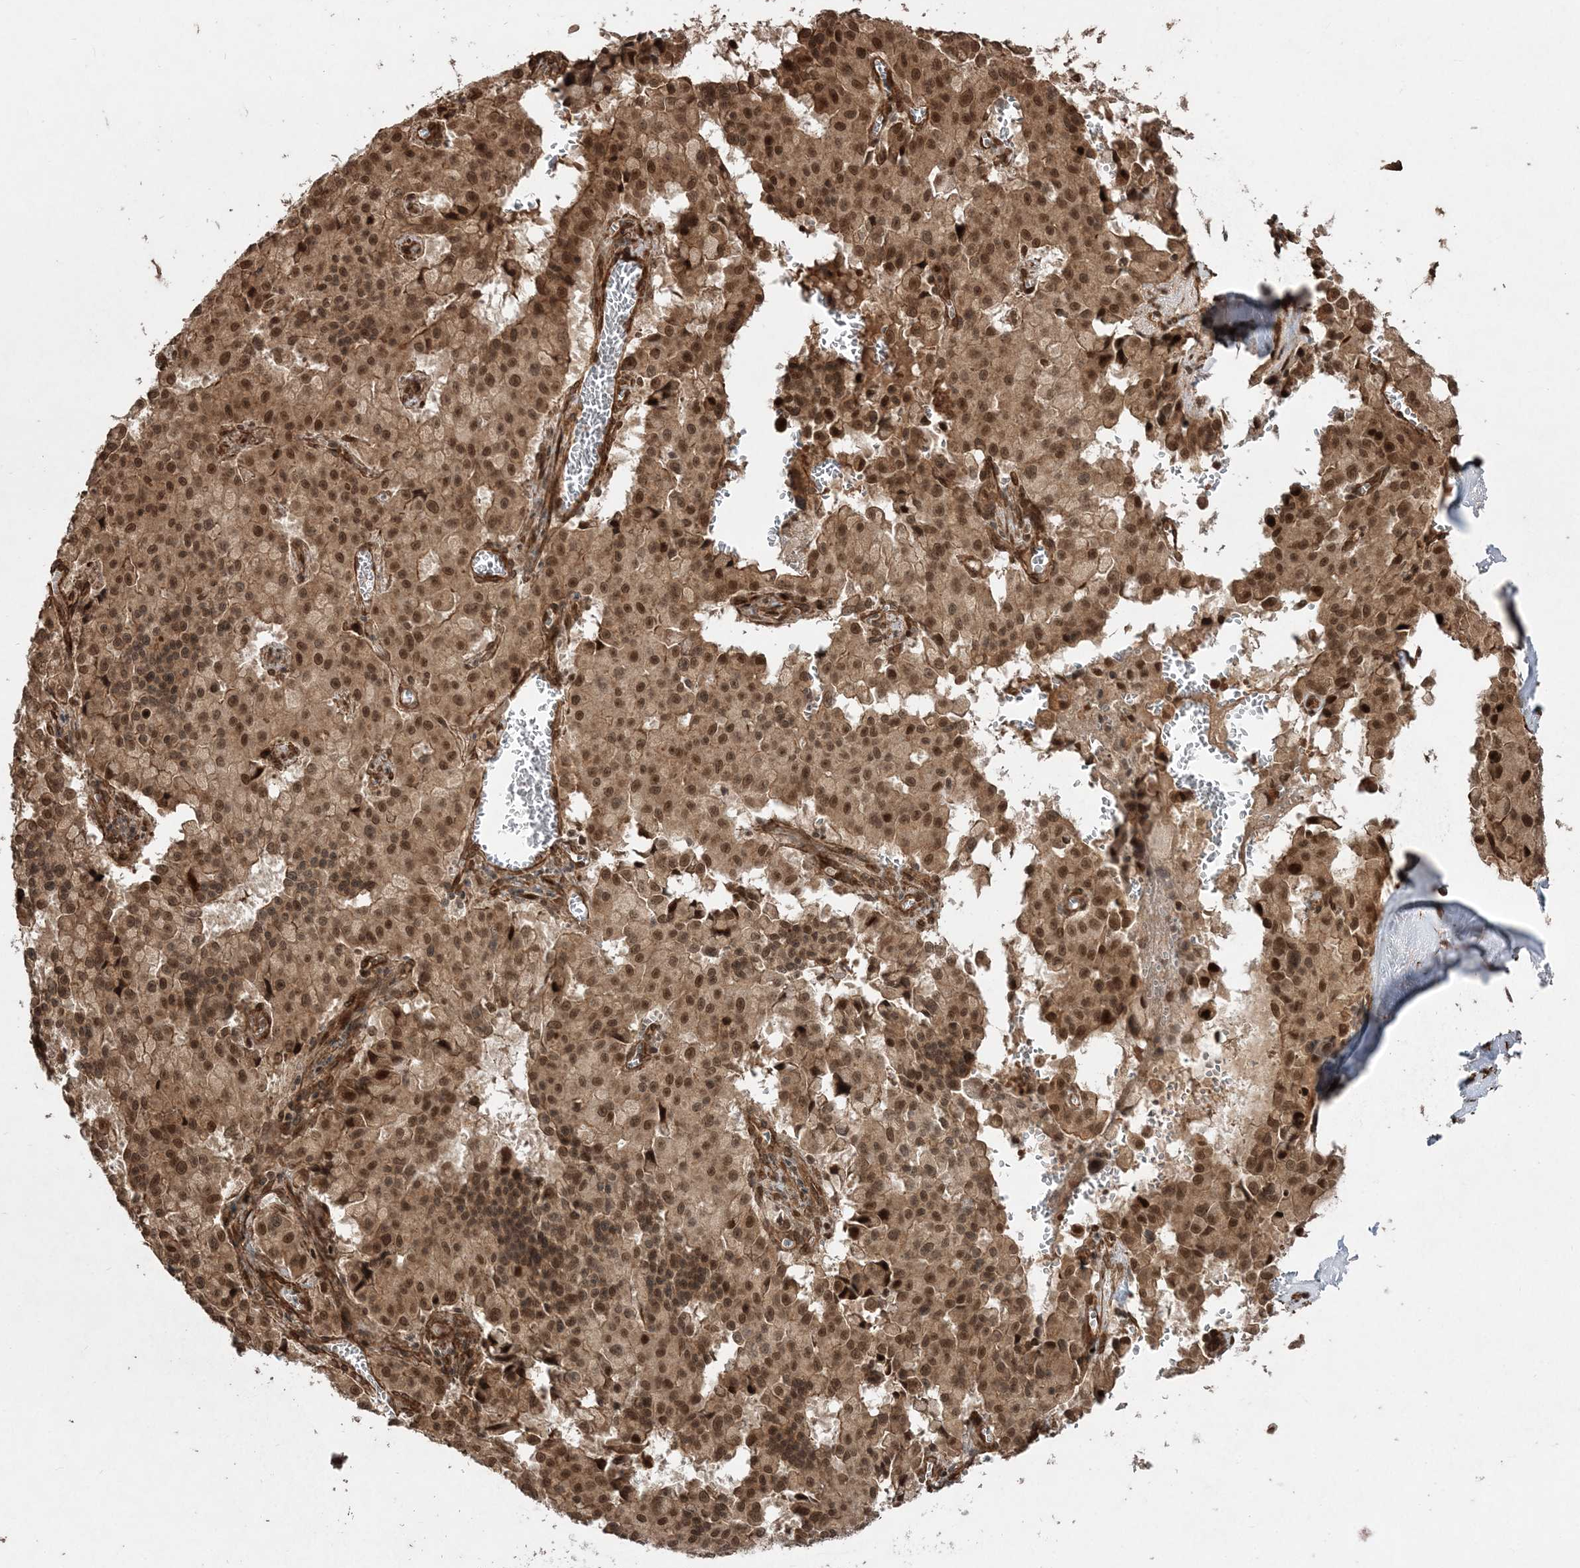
{"staining": {"intensity": "moderate", "quantity": ">75%", "location": "cytoplasmic/membranous,nuclear"}, "tissue": "pancreatic cancer", "cell_type": "Tumor cells", "image_type": "cancer", "snomed": [{"axis": "morphology", "description": "Adenocarcinoma, NOS"}, {"axis": "topography", "description": "Pancreas"}], "caption": "A high-resolution photomicrograph shows immunohistochemistry (IHC) staining of pancreatic cancer (adenocarcinoma), which displays moderate cytoplasmic/membranous and nuclear expression in about >75% of tumor cells. The staining was performed using DAB to visualize the protein expression in brown, while the nuclei were stained in blue with hematoxylin (Magnification: 20x).", "gene": "ETAA1", "patient": {"sex": "male", "age": 65}}